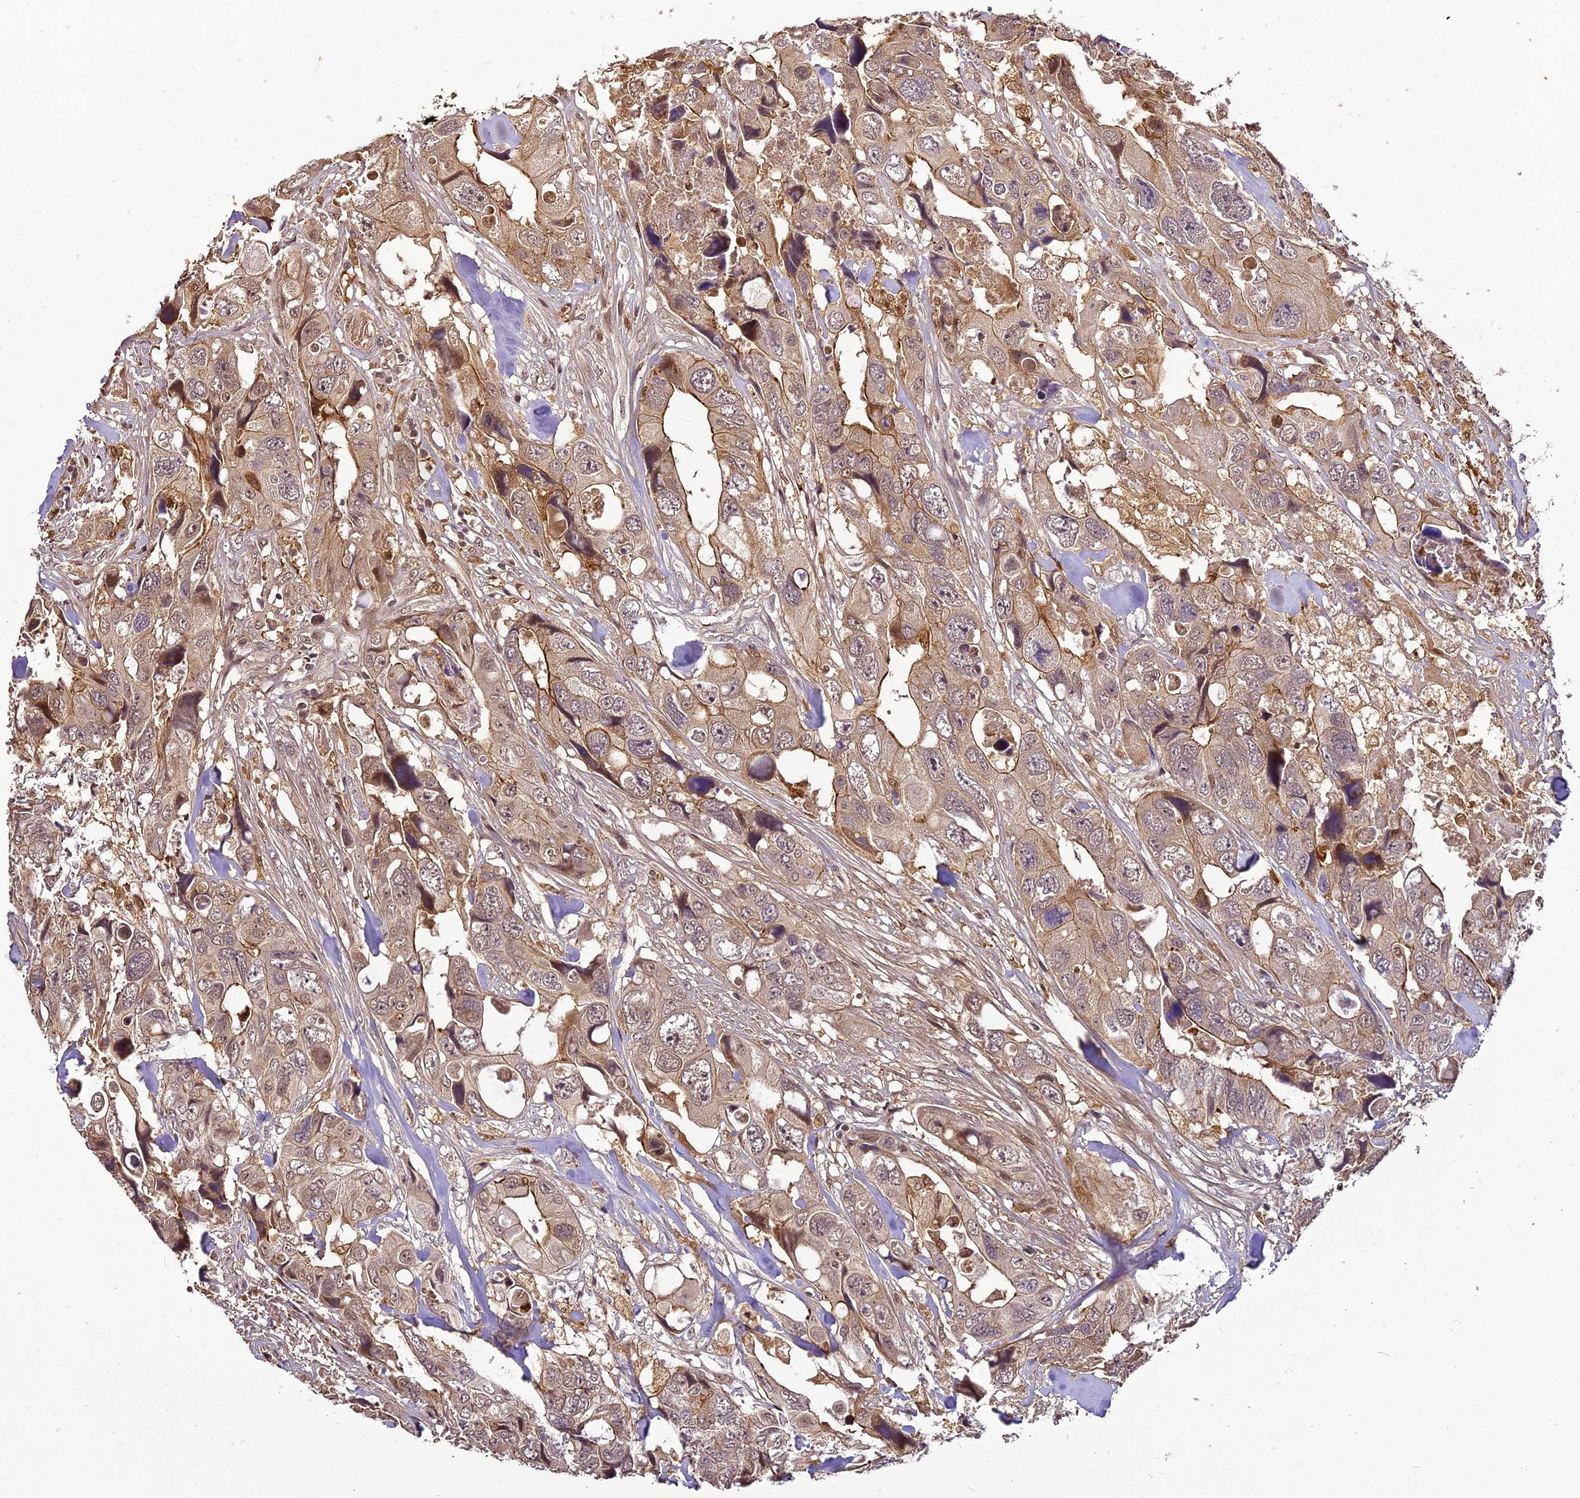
{"staining": {"intensity": "moderate", "quantity": "25%-75%", "location": "cytoplasmic/membranous"}, "tissue": "colorectal cancer", "cell_type": "Tumor cells", "image_type": "cancer", "snomed": [{"axis": "morphology", "description": "Adenocarcinoma, NOS"}, {"axis": "topography", "description": "Rectum"}], "caption": "Protein positivity by immunohistochemistry shows moderate cytoplasmic/membranous positivity in approximately 25%-75% of tumor cells in adenocarcinoma (colorectal). (DAB IHC with brightfield microscopy, high magnification).", "gene": "BCDIN3D", "patient": {"sex": "male", "age": 57}}